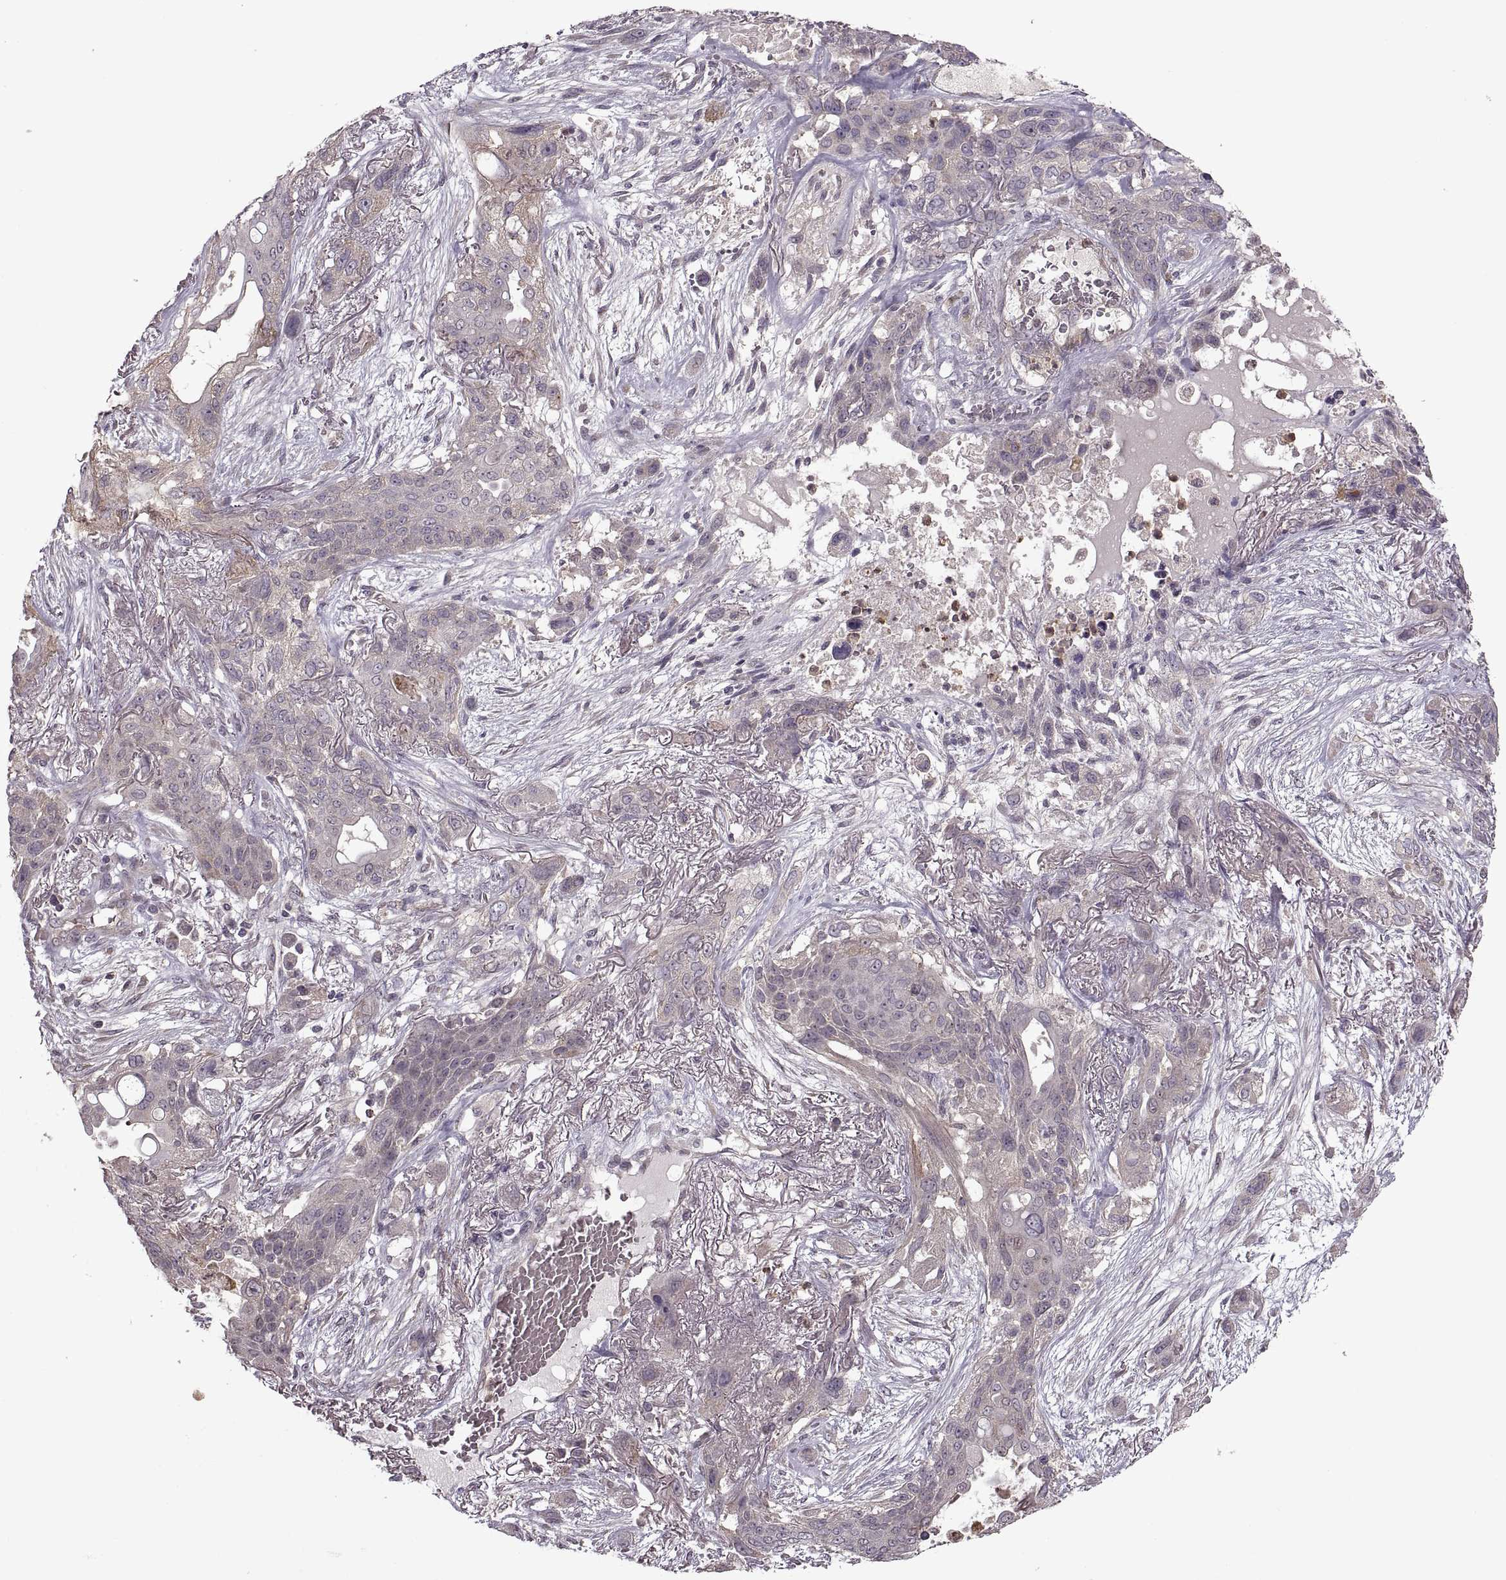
{"staining": {"intensity": "negative", "quantity": "none", "location": "none"}, "tissue": "lung cancer", "cell_type": "Tumor cells", "image_type": "cancer", "snomed": [{"axis": "morphology", "description": "Squamous cell carcinoma, NOS"}, {"axis": "topography", "description": "Lung"}], "caption": "A histopathology image of lung cancer (squamous cell carcinoma) stained for a protein displays no brown staining in tumor cells.", "gene": "PIERCE1", "patient": {"sex": "female", "age": 70}}